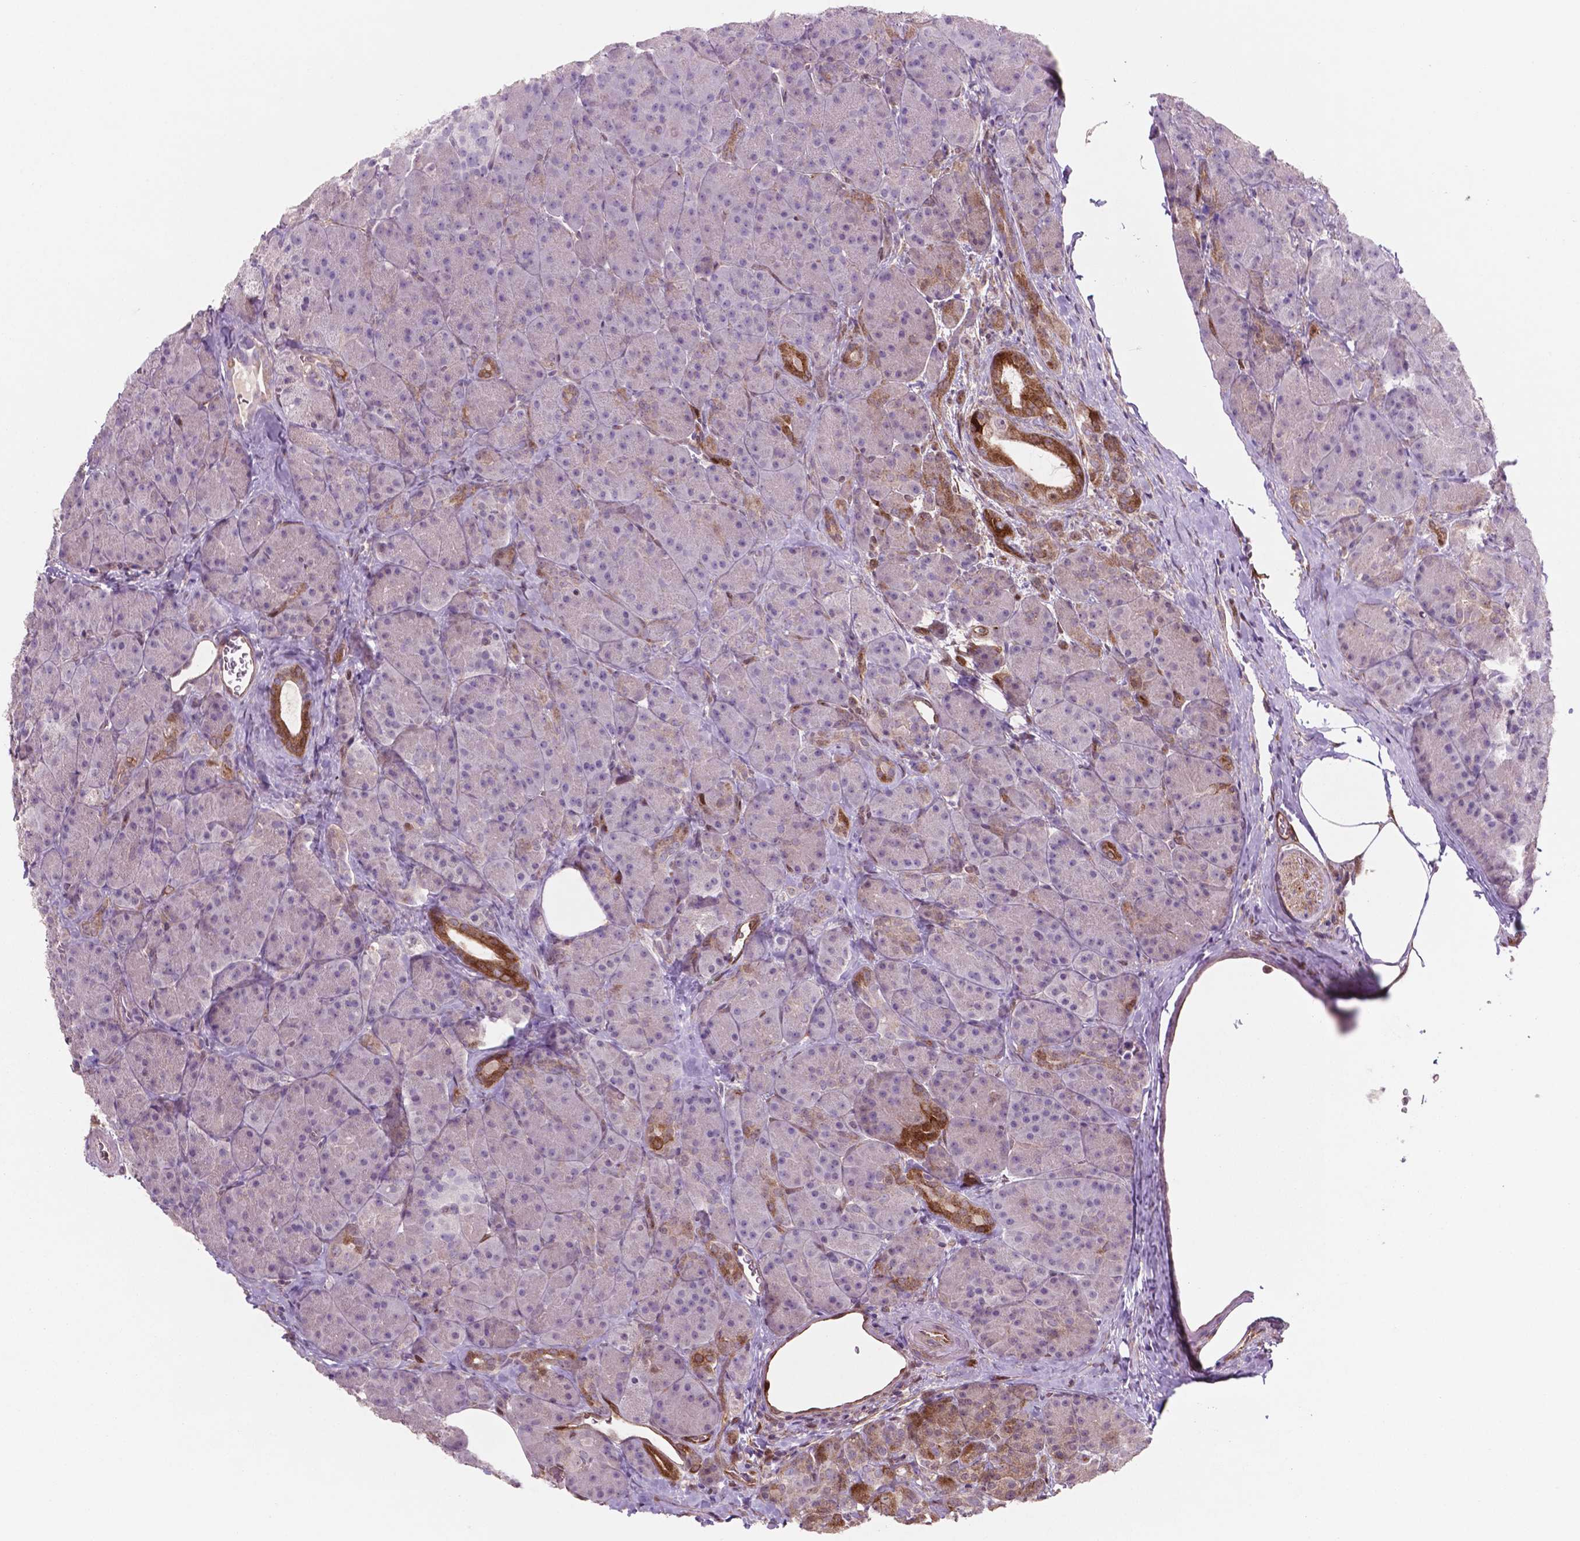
{"staining": {"intensity": "moderate", "quantity": "<25%", "location": "cytoplasmic/membranous"}, "tissue": "pancreas", "cell_type": "Exocrine glandular cells", "image_type": "normal", "snomed": [{"axis": "morphology", "description": "Normal tissue, NOS"}, {"axis": "topography", "description": "Pancreas"}], "caption": "DAB immunohistochemical staining of normal pancreas demonstrates moderate cytoplasmic/membranous protein positivity in about <25% of exocrine glandular cells. (DAB = brown stain, brightfield microscopy at high magnification).", "gene": "LDHA", "patient": {"sex": "male", "age": 57}}